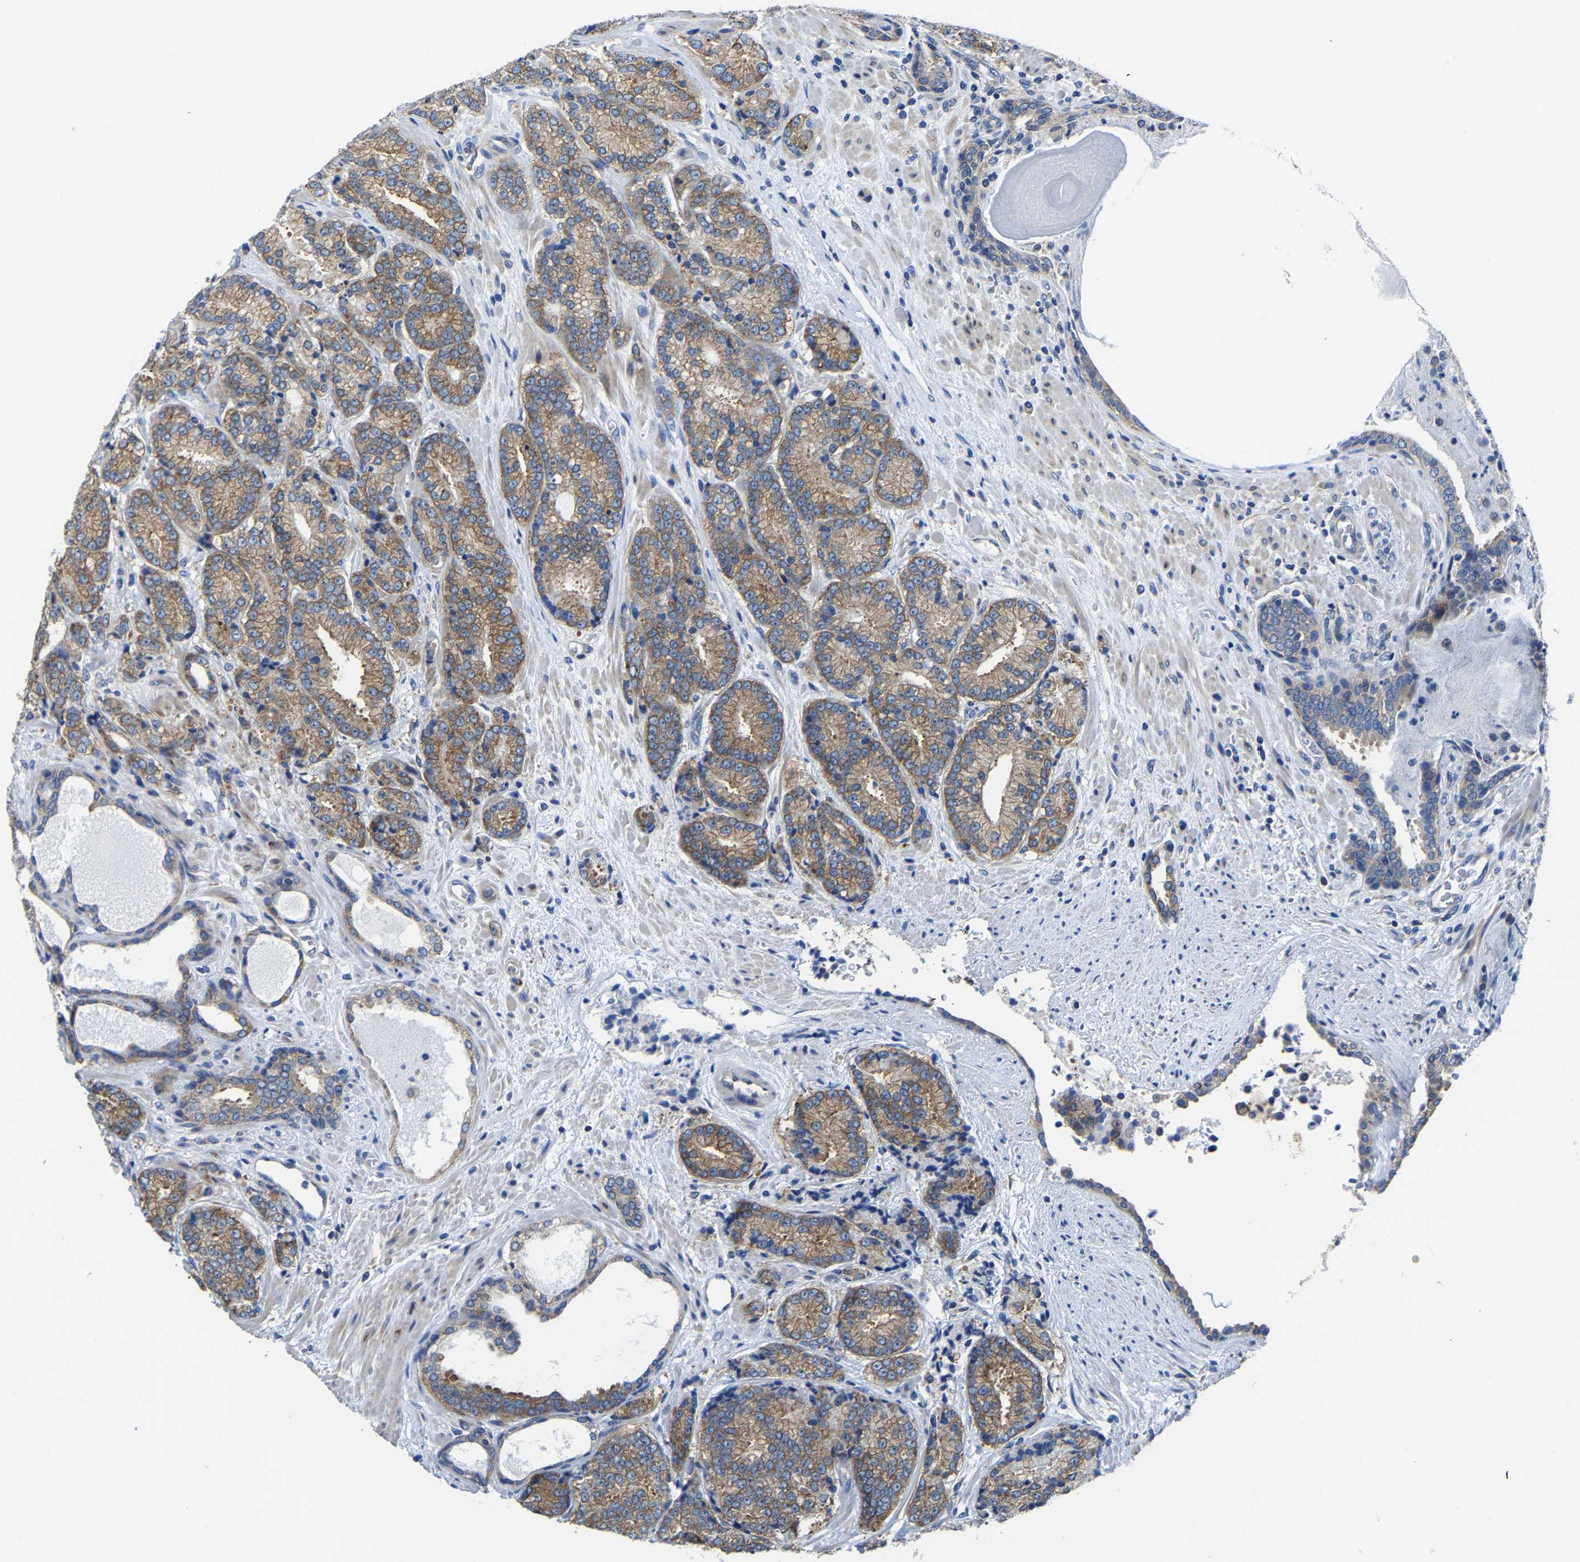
{"staining": {"intensity": "moderate", "quantity": ">75%", "location": "cytoplasmic/membranous"}, "tissue": "prostate cancer", "cell_type": "Tumor cells", "image_type": "cancer", "snomed": [{"axis": "morphology", "description": "Adenocarcinoma, High grade"}, {"axis": "topography", "description": "Prostate"}], "caption": "Immunohistochemical staining of human prostate cancer shows medium levels of moderate cytoplasmic/membranous staining in approximately >75% of tumor cells.", "gene": "G3BP2", "patient": {"sex": "male", "age": 61}}